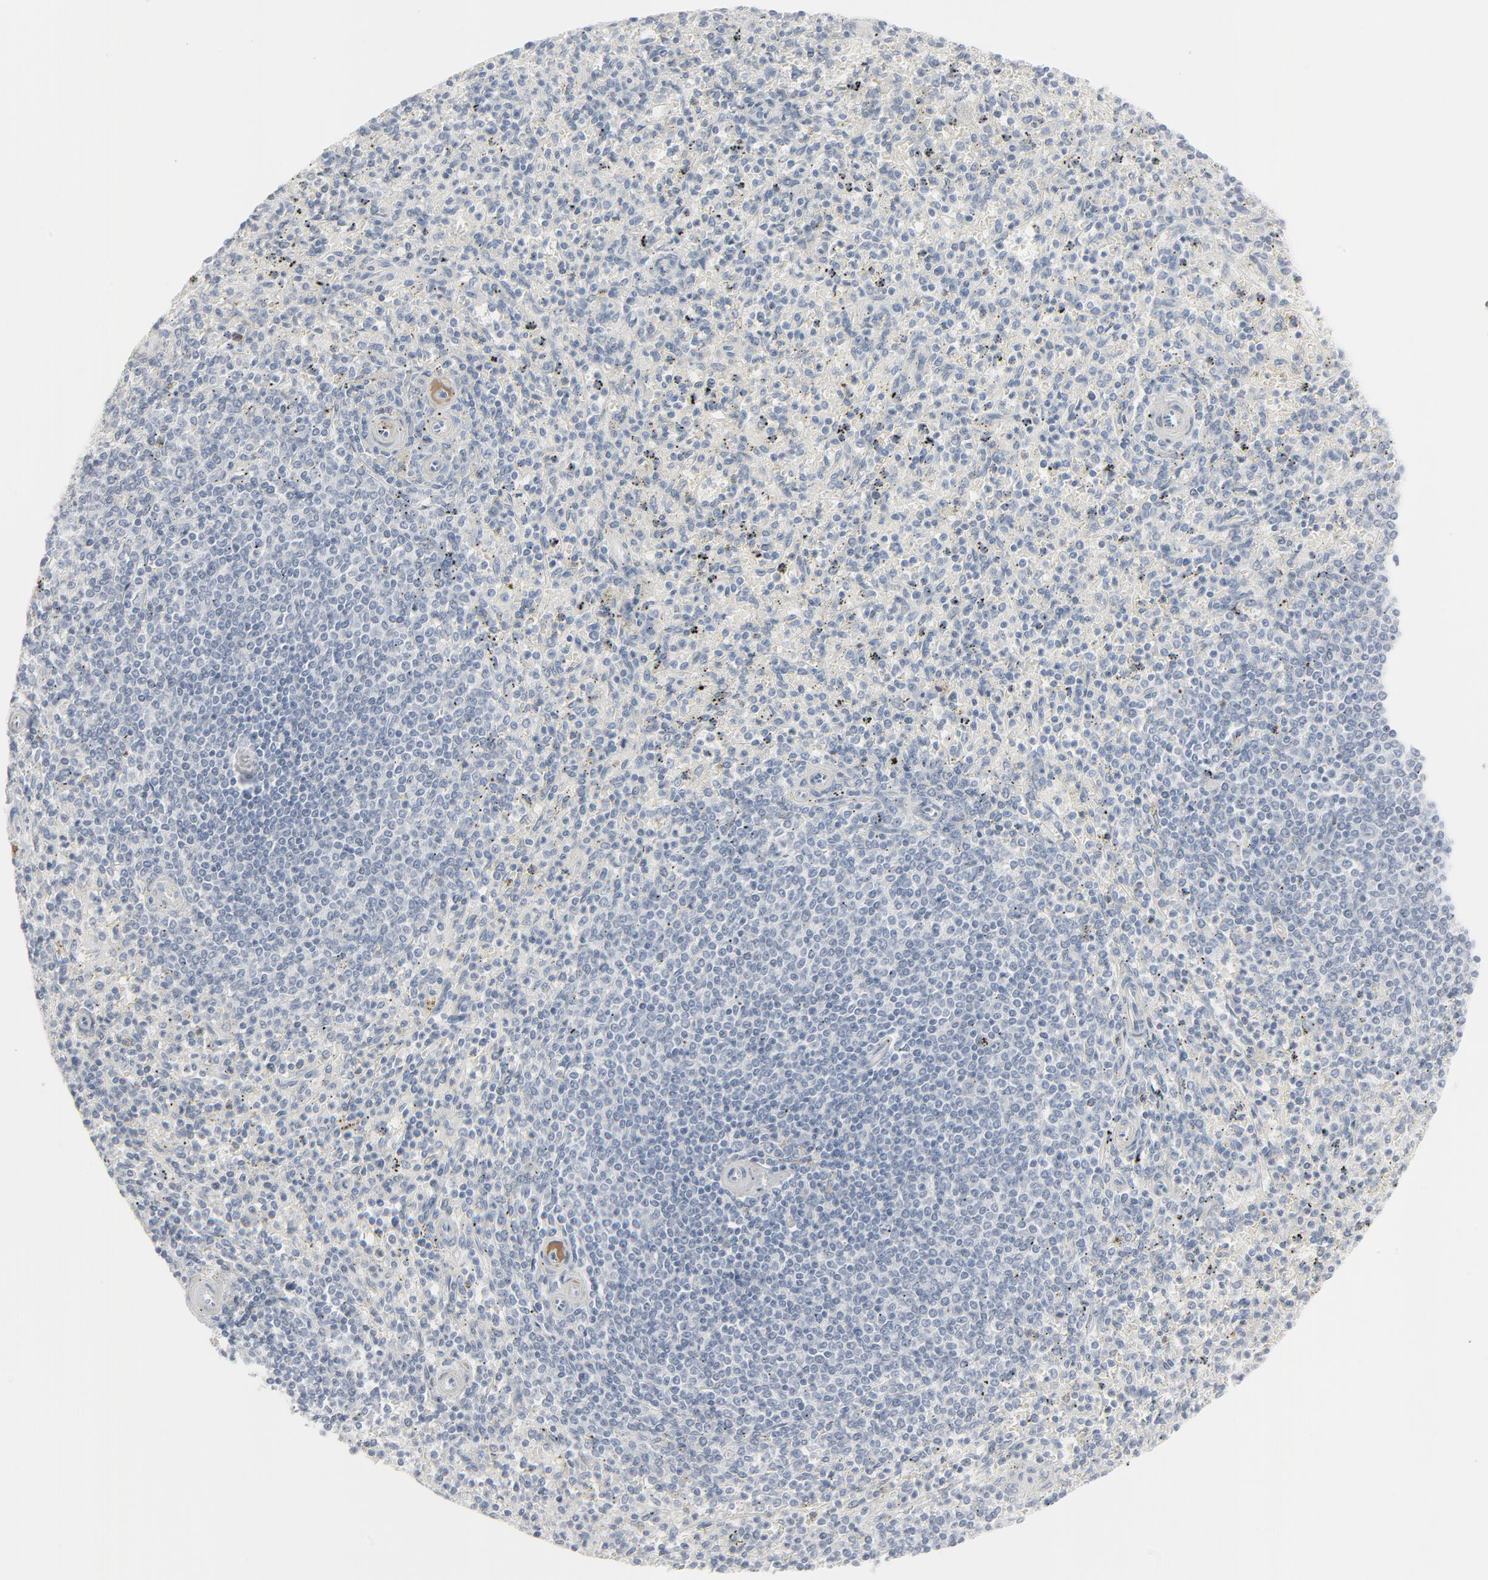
{"staining": {"intensity": "negative", "quantity": "none", "location": "none"}, "tissue": "spleen", "cell_type": "Cells in red pulp", "image_type": "normal", "snomed": [{"axis": "morphology", "description": "Normal tissue, NOS"}, {"axis": "topography", "description": "Spleen"}], "caption": "DAB immunohistochemical staining of unremarkable spleen exhibits no significant staining in cells in red pulp. The staining is performed using DAB brown chromogen with nuclei counter-stained in using hematoxylin.", "gene": "MITF", "patient": {"sex": "female", "age": 10}}